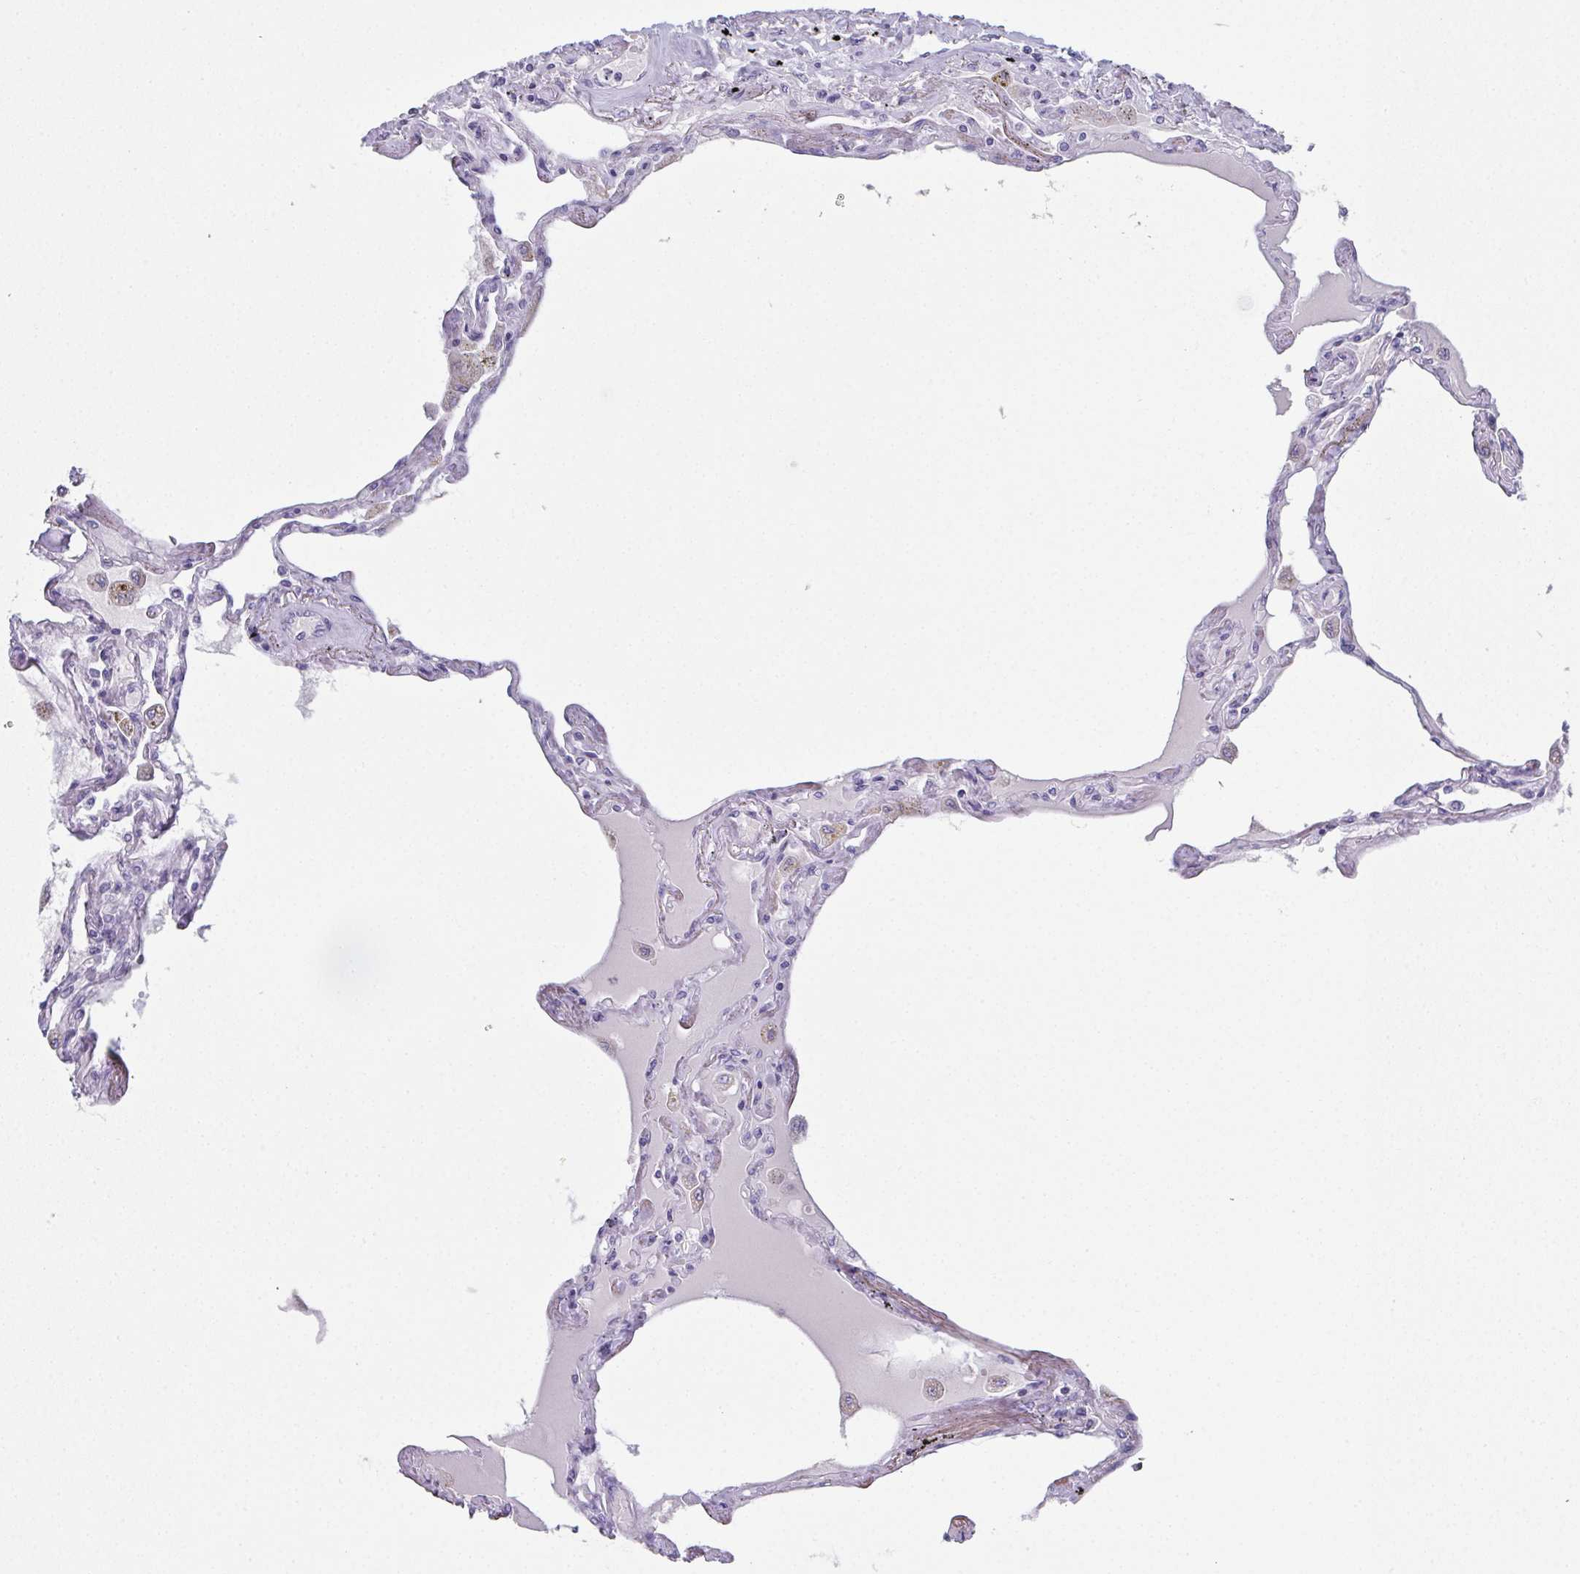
{"staining": {"intensity": "negative", "quantity": "none", "location": "none"}, "tissue": "lung", "cell_type": "Alveolar cells", "image_type": "normal", "snomed": [{"axis": "morphology", "description": "Normal tissue, NOS"}, {"axis": "morphology", "description": "Adenocarcinoma, NOS"}, {"axis": "topography", "description": "Cartilage tissue"}, {"axis": "topography", "description": "Lung"}], "caption": "Lung was stained to show a protein in brown. There is no significant staining in alveolar cells. (DAB (3,3'-diaminobenzidine) immunohistochemistry visualized using brightfield microscopy, high magnification).", "gene": "SLC36A2", "patient": {"sex": "female", "age": 67}}